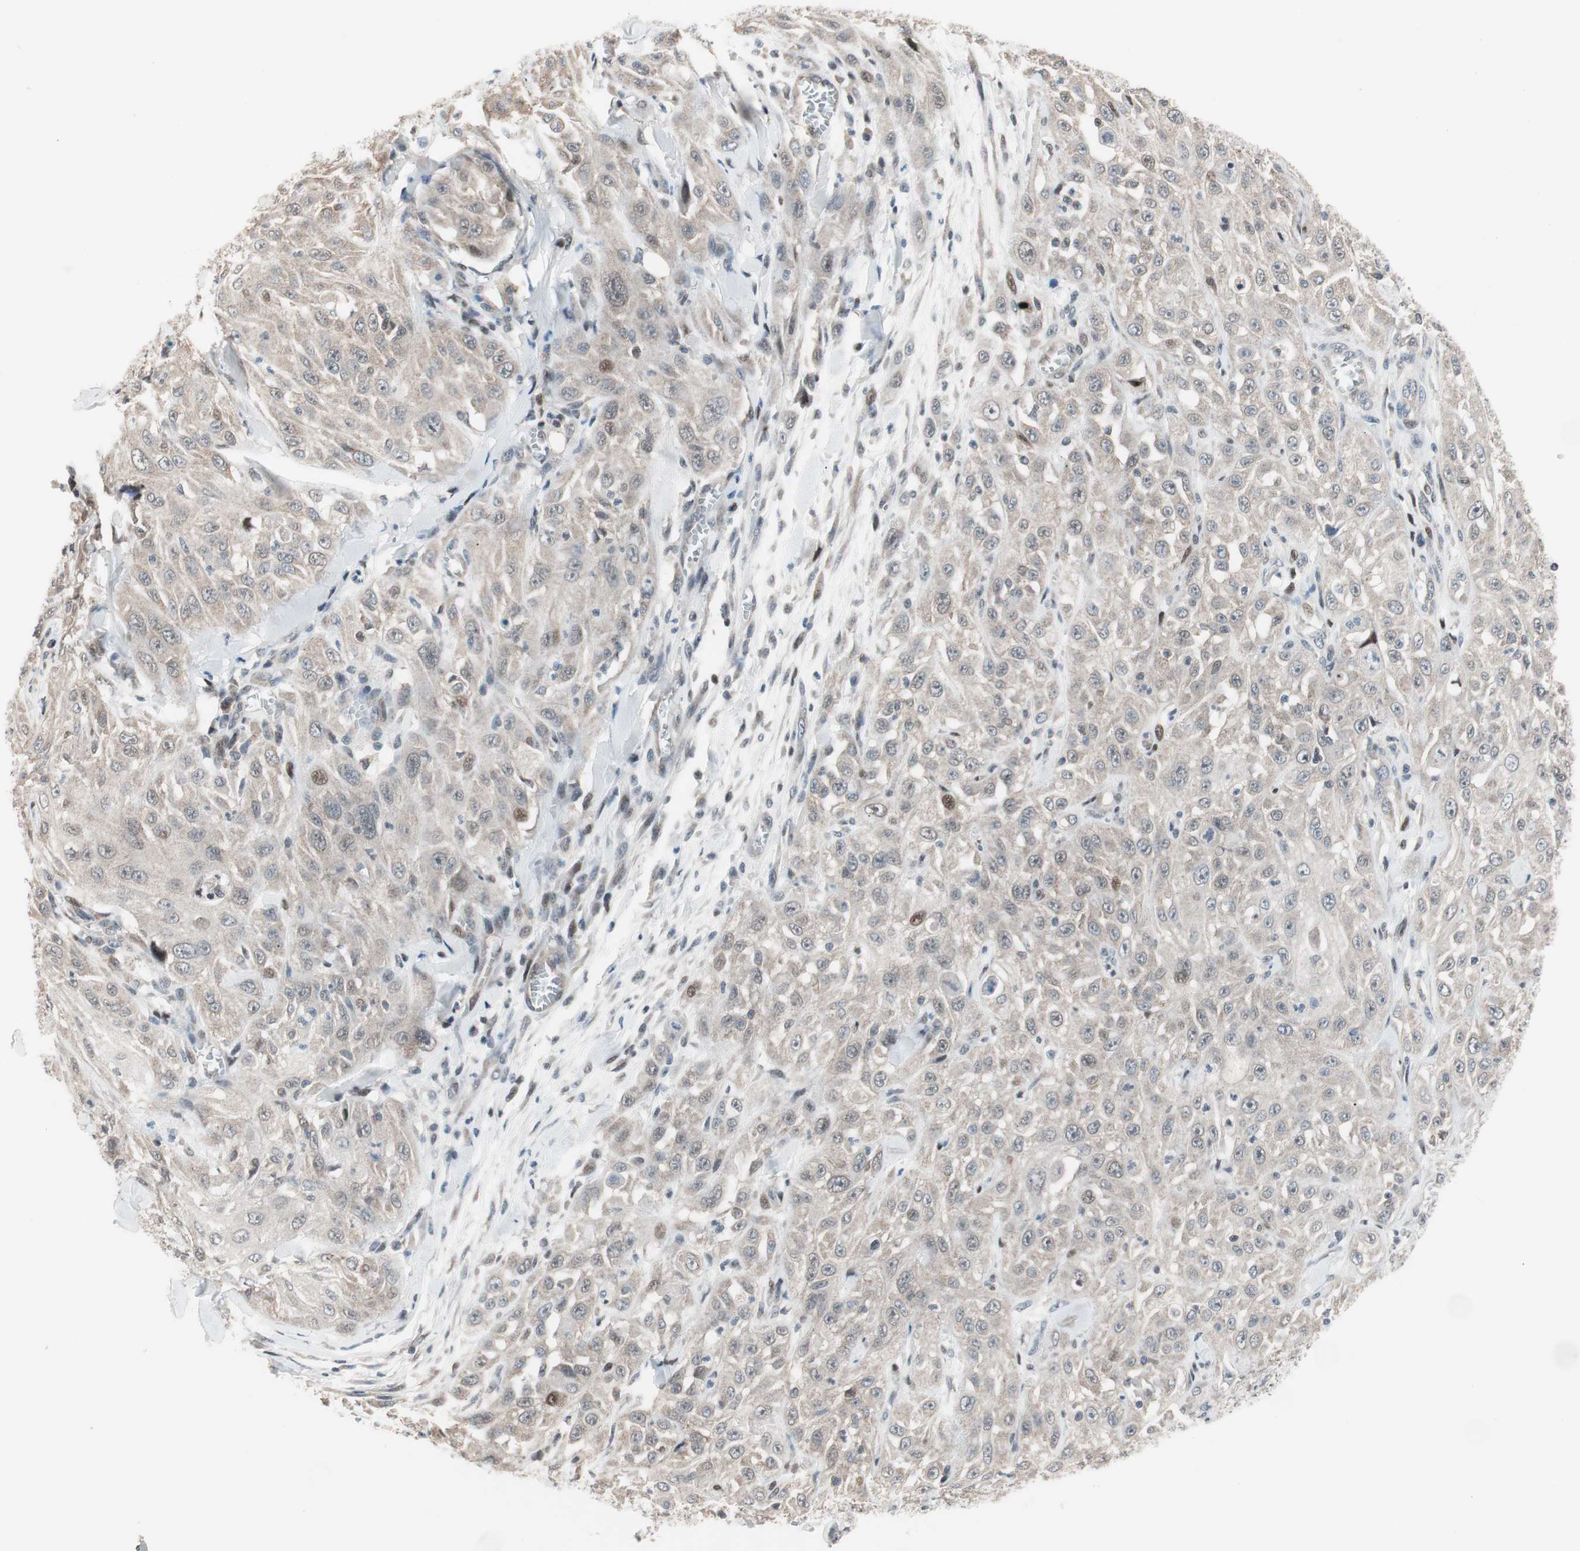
{"staining": {"intensity": "negative", "quantity": "none", "location": "none"}, "tissue": "skin cancer", "cell_type": "Tumor cells", "image_type": "cancer", "snomed": [{"axis": "morphology", "description": "Squamous cell carcinoma, NOS"}, {"axis": "morphology", "description": "Squamous cell carcinoma, metastatic, NOS"}, {"axis": "topography", "description": "Skin"}, {"axis": "topography", "description": "Lymph node"}], "caption": "The immunohistochemistry (IHC) histopathology image has no significant positivity in tumor cells of skin cancer (squamous cell carcinoma) tissue. The staining is performed using DAB brown chromogen with nuclei counter-stained in using hematoxylin.", "gene": "POLH", "patient": {"sex": "male", "age": 75}}